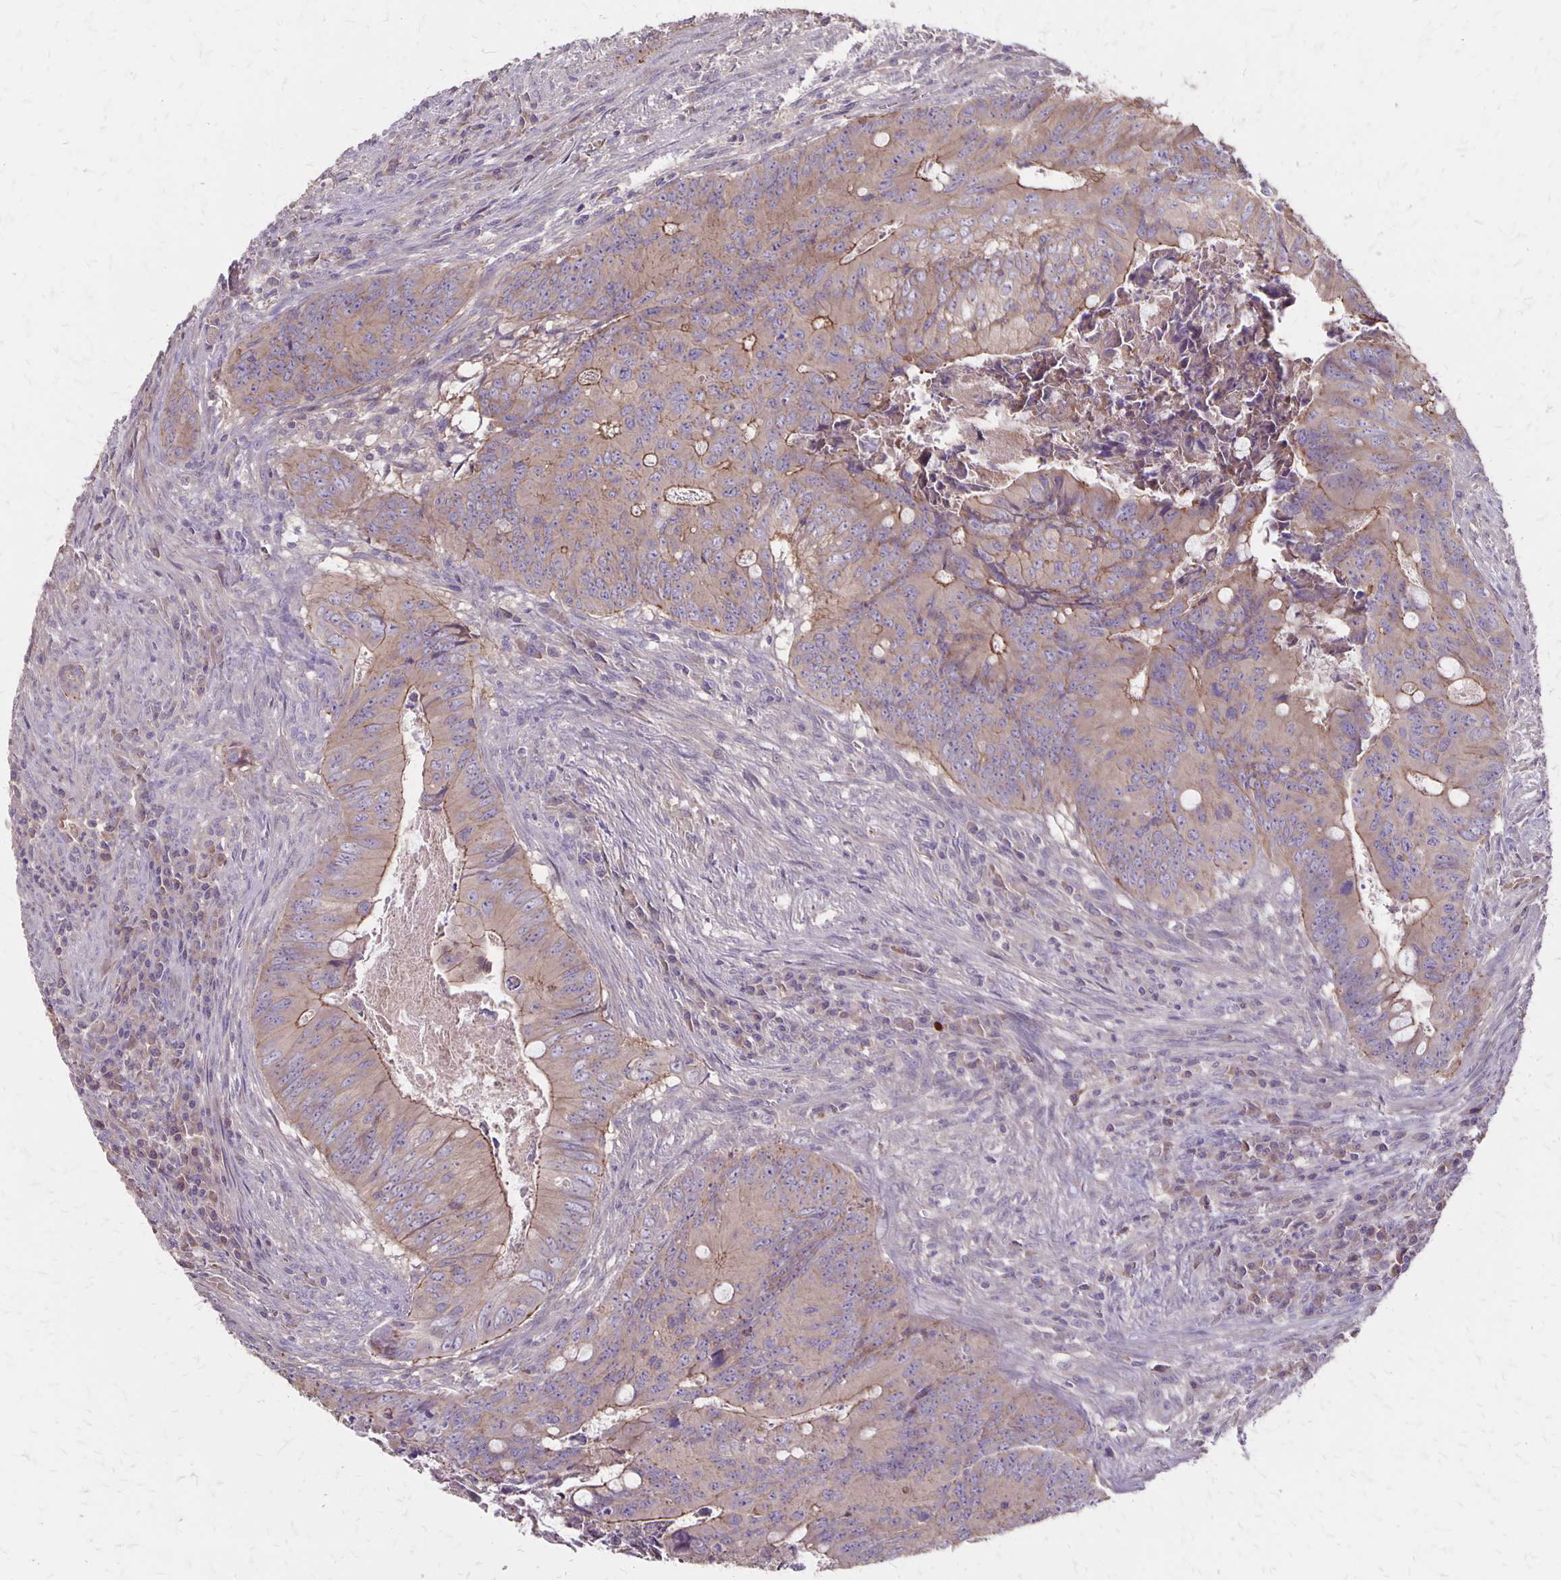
{"staining": {"intensity": "moderate", "quantity": "25%-75%", "location": "cytoplasmic/membranous"}, "tissue": "colorectal cancer", "cell_type": "Tumor cells", "image_type": "cancer", "snomed": [{"axis": "morphology", "description": "Adenocarcinoma, NOS"}, {"axis": "topography", "description": "Colon"}], "caption": "About 25%-75% of tumor cells in human adenocarcinoma (colorectal) show moderate cytoplasmic/membranous protein positivity as visualized by brown immunohistochemical staining.", "gene": "PROM2", "patient": {"sex": "female", "age": 74}}